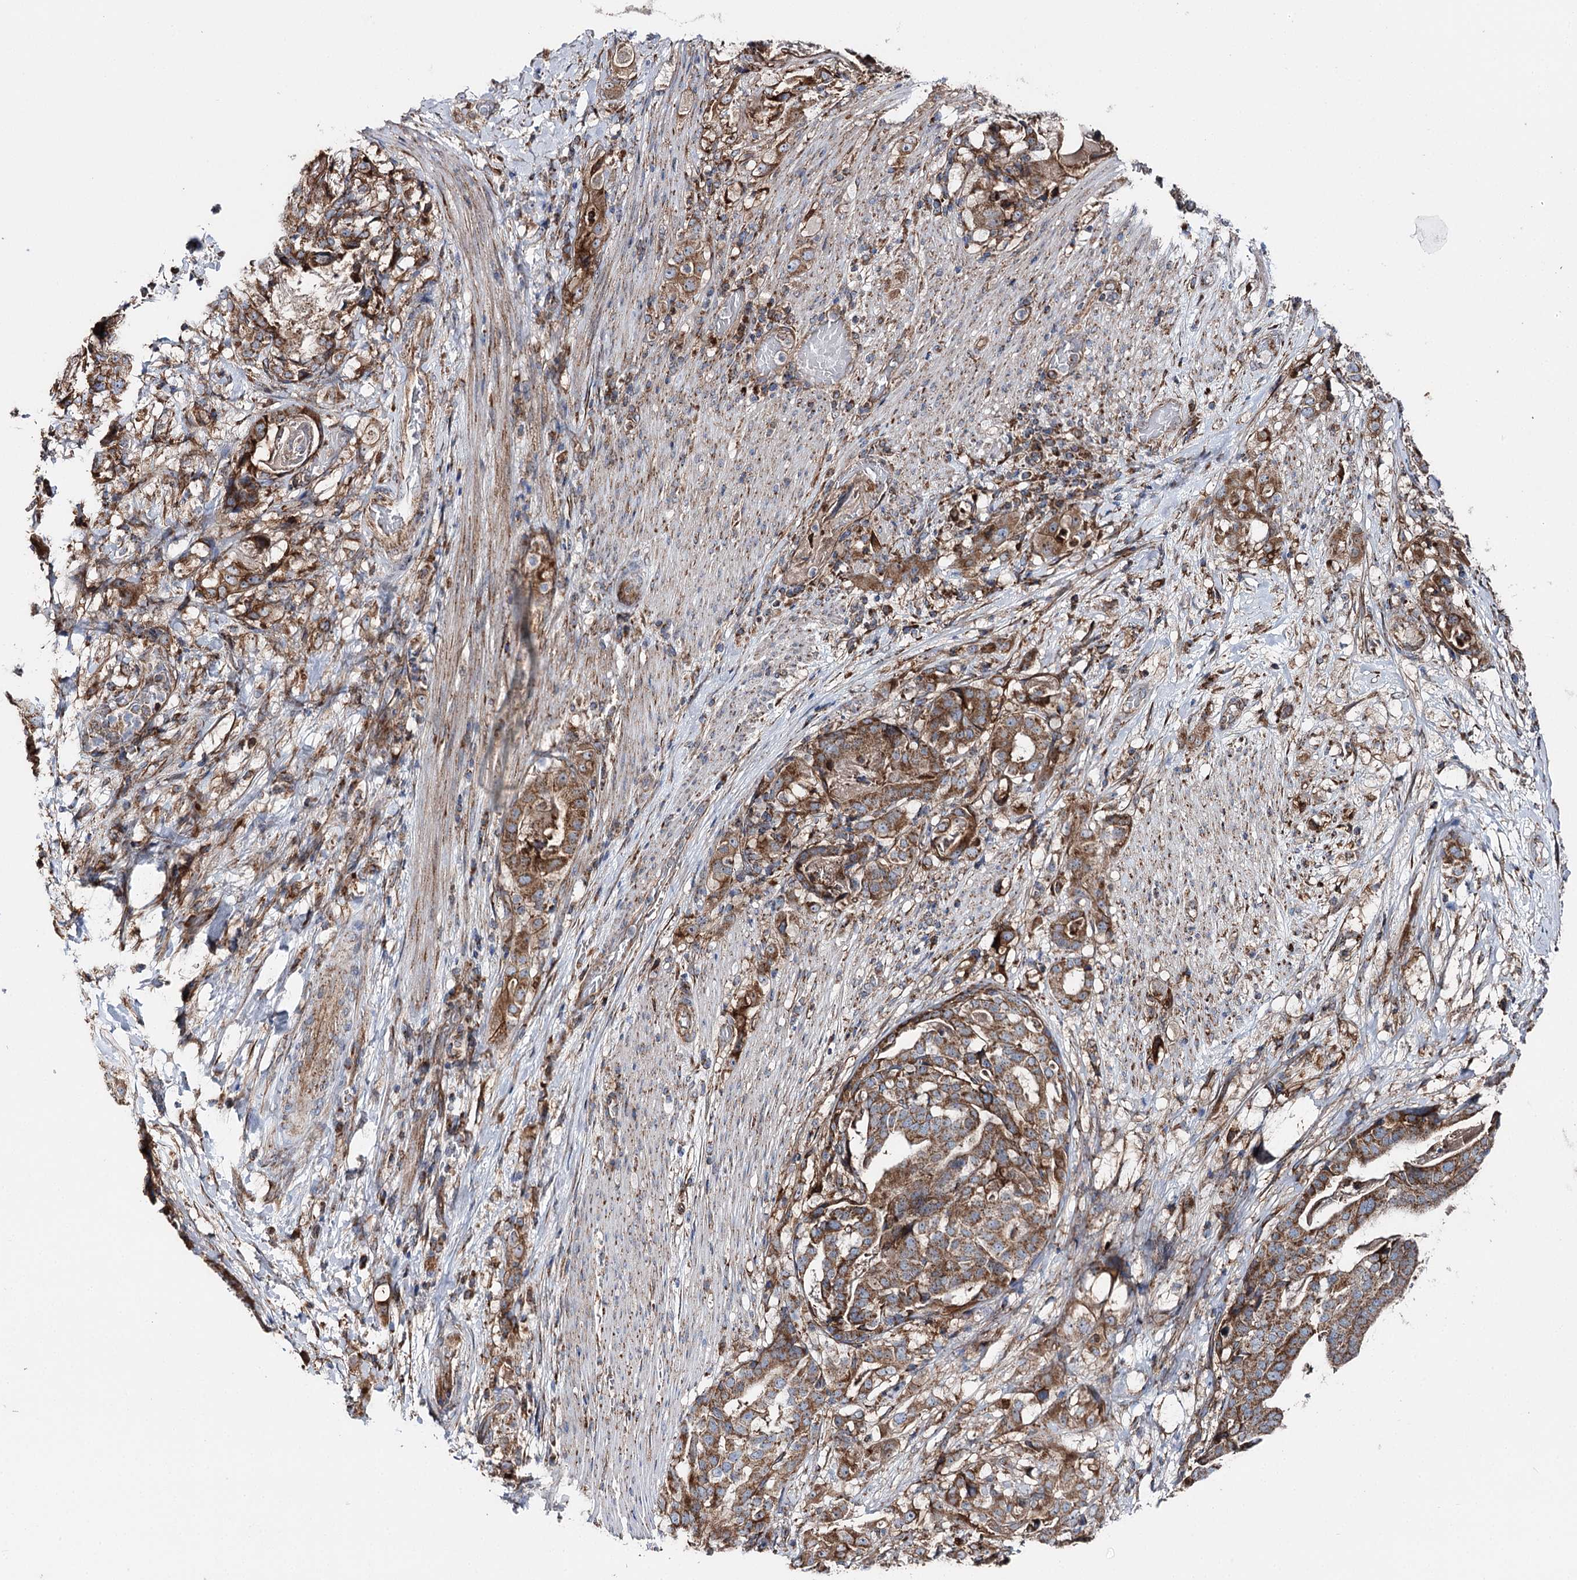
{"staining": {"intensity": "moderate", "quantity": ">75%", "location": "cytoplasmic/membranous"}, "tissue": "stomach cancer", "cell_type": "Tumor cells", "image_type": "cancer", "snomed": [{"axis": "morphology", "description": "Adenocarcinoma, NOS"}, {"axis": "topography", "description": "Stomach"}], "caption": "Immunohistochemistry (IHC) (DAB) staining of human stomach cancer exhibits moderate cytoplasmic/membranous protein positivity in approximately >75% of tumor cells.", "gene": "MSANTD2", "patient": {"sex": "male", "age": 48}}